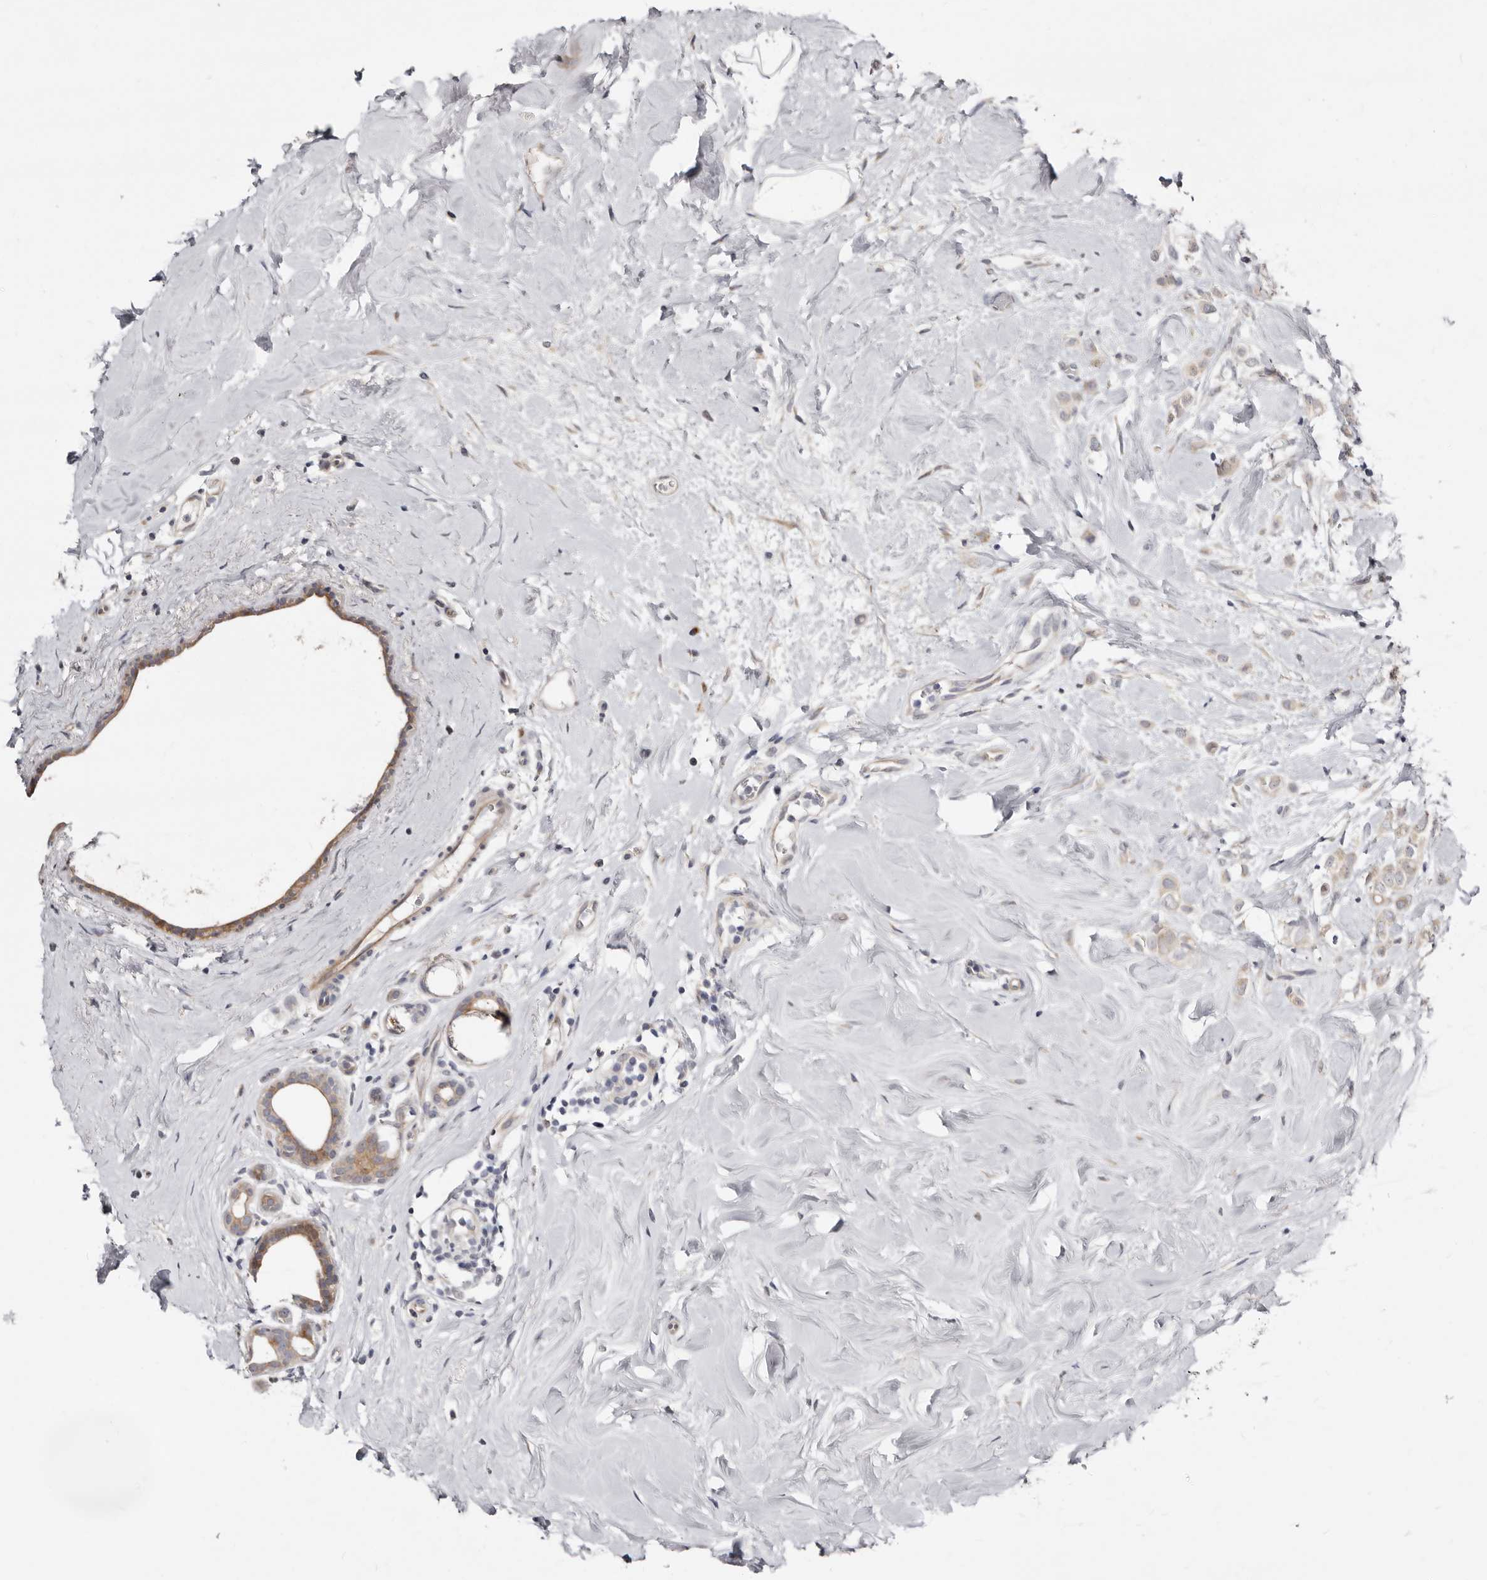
{"staining": {"intensity": "weak", "quantity": "<25%", "location": "cytoplasmic/membranous"}, "tissue": "breast cancer", "cell_type": "Tumor cells", "image_type": "cancer", "snomed": [{"axis": "morphology", "description": "Lobular carcinoma"}, {"axis": "topography", "description": "Breast"}], "caption": "IHC photomicrograph of neoplastic tissue: human breast lobular carcinoma stained with DAB (3,3'-diaminobenzidine) demonstrates no significant protein staining in tumor cells. (IHC, brightfield microscopy, high magnification).", "gene": "KLHL4", "patient": {"sex": "female", "age": 47}}